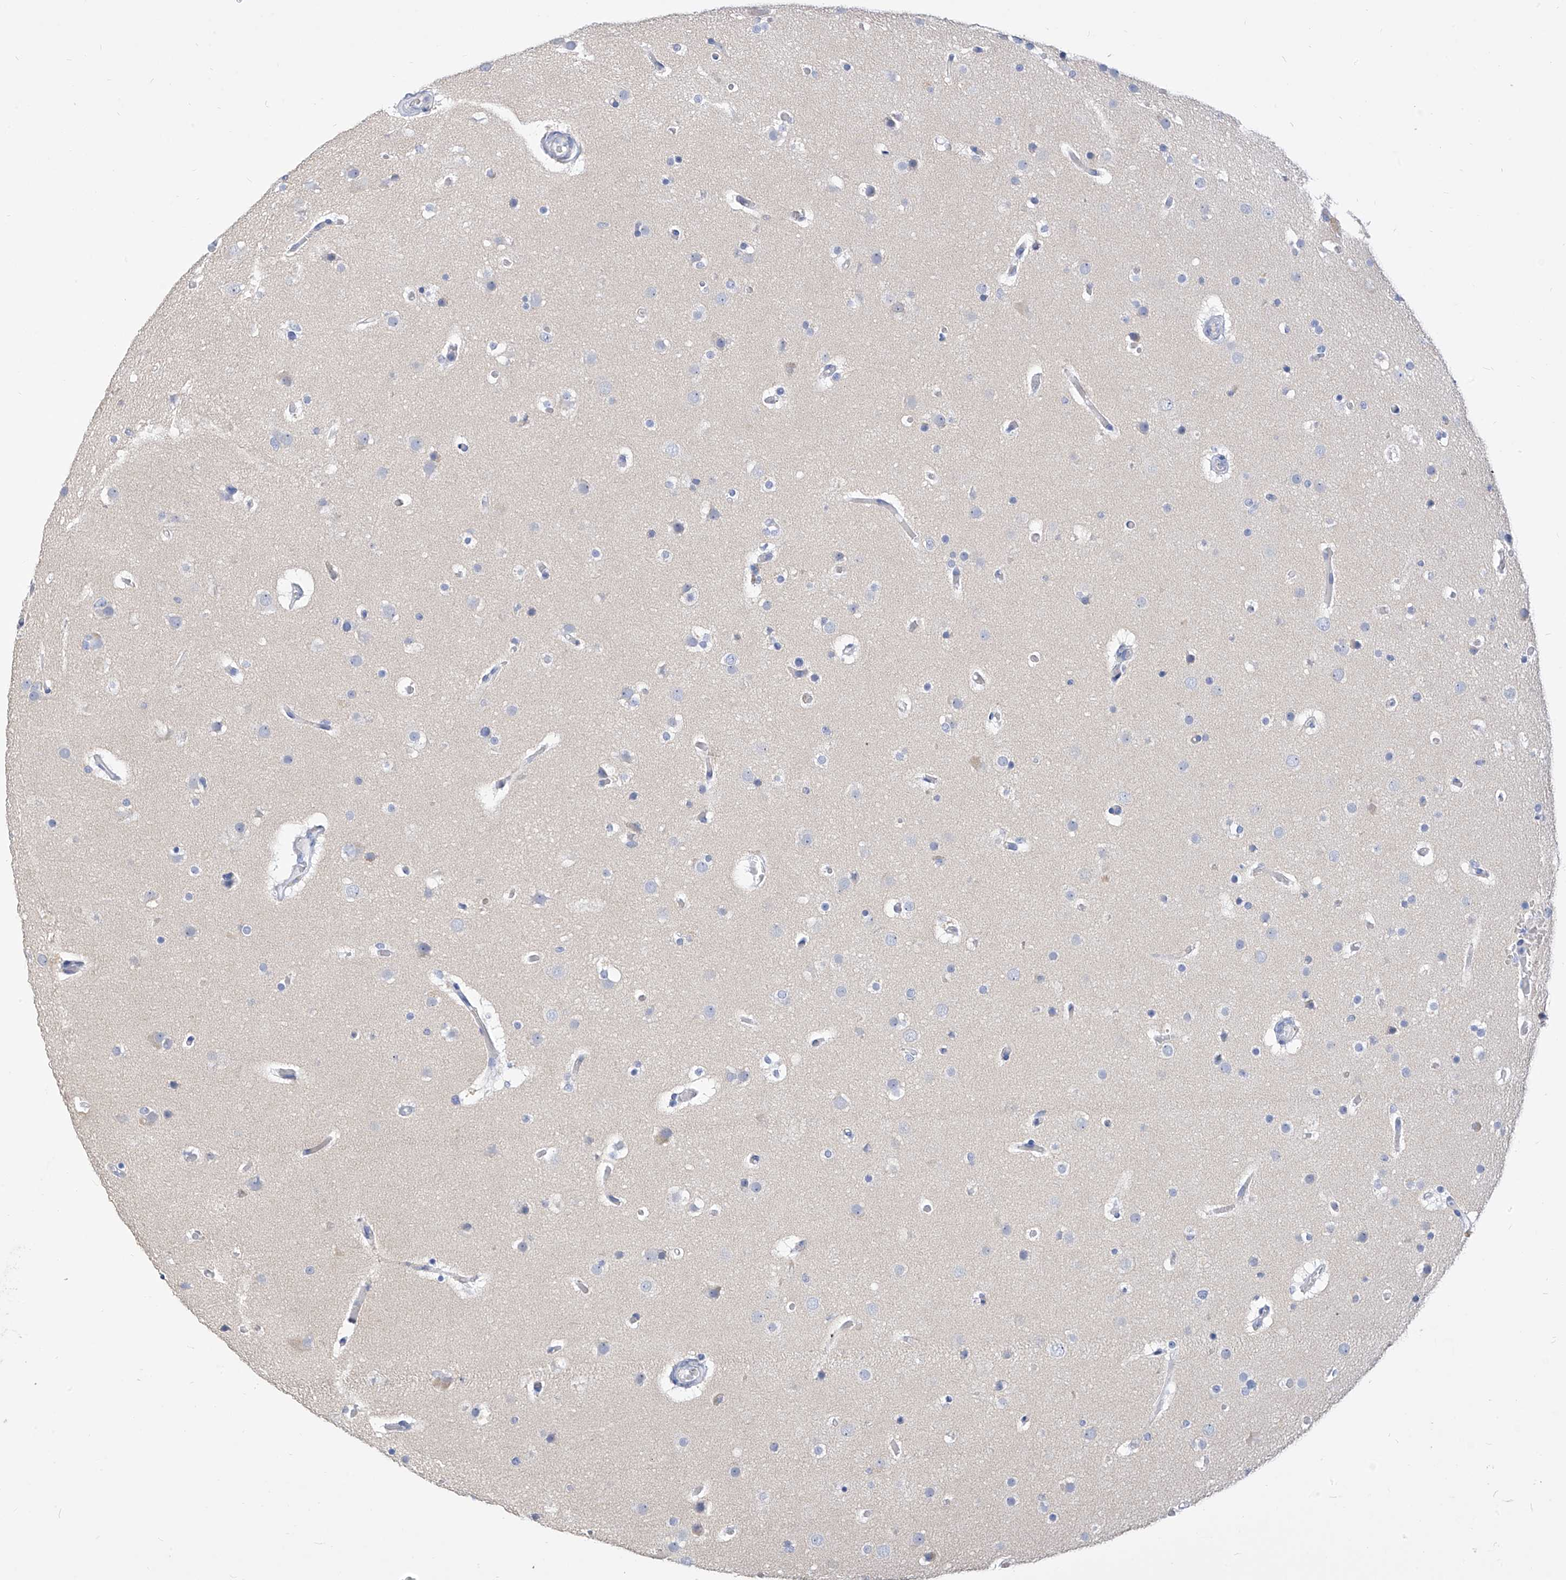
{"staining": {"intensity": "negative", "quantity": "none", "location": "none"}, "tissue": "glioma", "cell_type": "Tumor cells", "image_type": "cancer", "snomed": [{"axis": "morphology", "description": "Glioma, malignant, High grade"}, {"axis": "topography", "description": "Cerebral cortex"}], "caption": "The immunohistochemistry photomicrograph has no significant staining in tumor cells of glioma tissue.", "gene": "ZZEF1", "patient": {"sex": "female", "age": 36}}